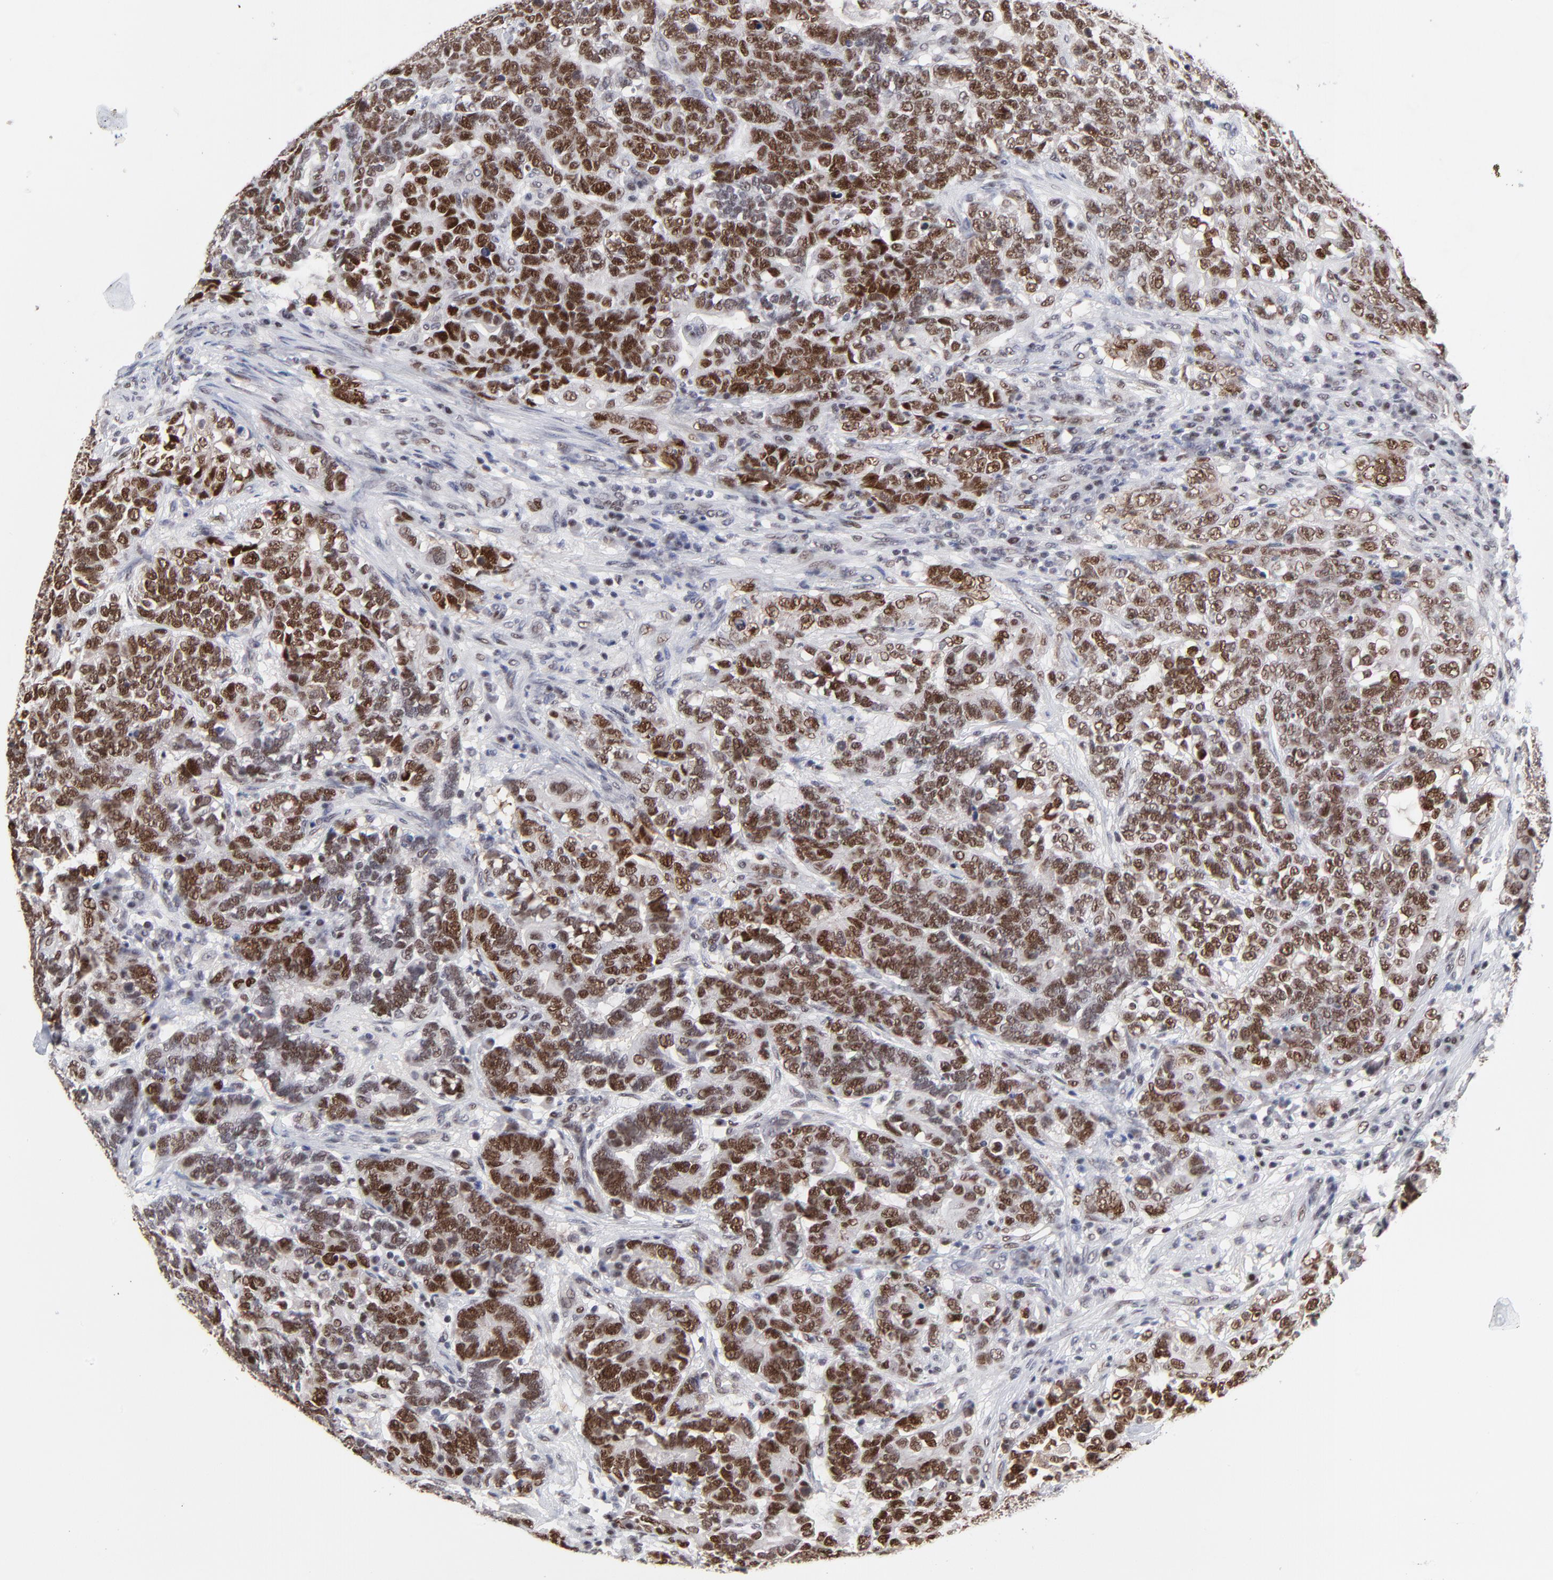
{"staining": {"intensity": "strong", "quantity": ">75%", "location": "nuclear"}, "tissue": "testis cancer", "cell_type": "Tumor cells", "image_type": "cancer", "snomed": [{"axis": "morphology", "description": "Carcinoma, Embryonal, NOS"}, {"axis": "topography", "description": "Testis"}], "caption": "Testis embryonal carcinoma tissue exhibits strong nuclear staining in approximately >75% of tumor cells Nuclei are stained in blue.", "gene": "OGFOD1", "patient": {"sex": "male", "age": 26}}